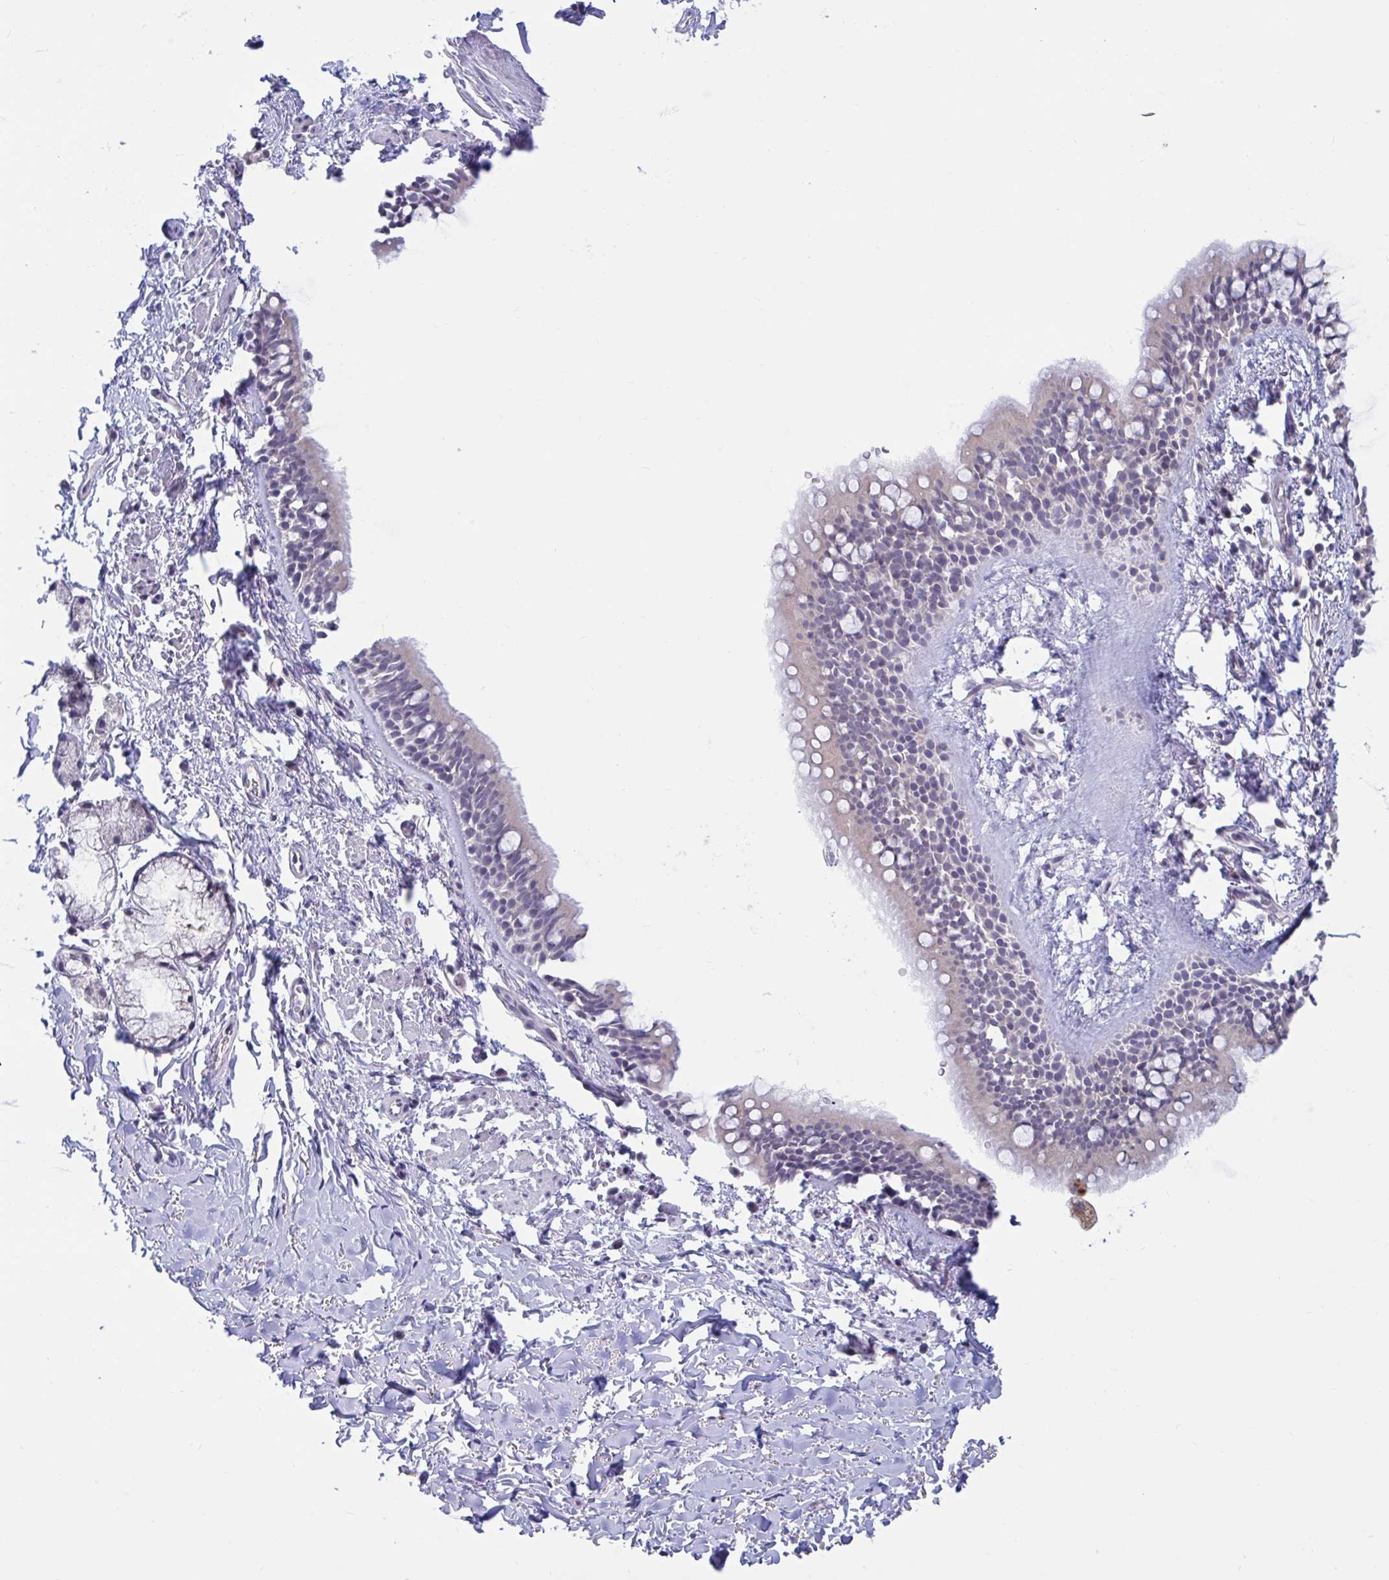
{"staining": {"intensity": "negative", "quantity": "none", "location": "none"}, "tissue": "bronchus", "cell_type": "Respiratory epithelial cells", "image_type": "normal", "snomed": [{"axis": "morphology", "description": "Normal tissue, NOS"}, {"axis": "topography", "description": "Lymph node"}, {"axis": "topography", "description": "Cartilage tissue"}, {"axis": "topography", "description": "Bronchus"}], "caption": "DAB (3,3'-diaminobenzidine) immunohistochemical staining of benign human bronchus displays no significant staining in respiratory epithelial cells.", "gene": "ARPP19", "patient": {"sex": "female", "age": 70}}